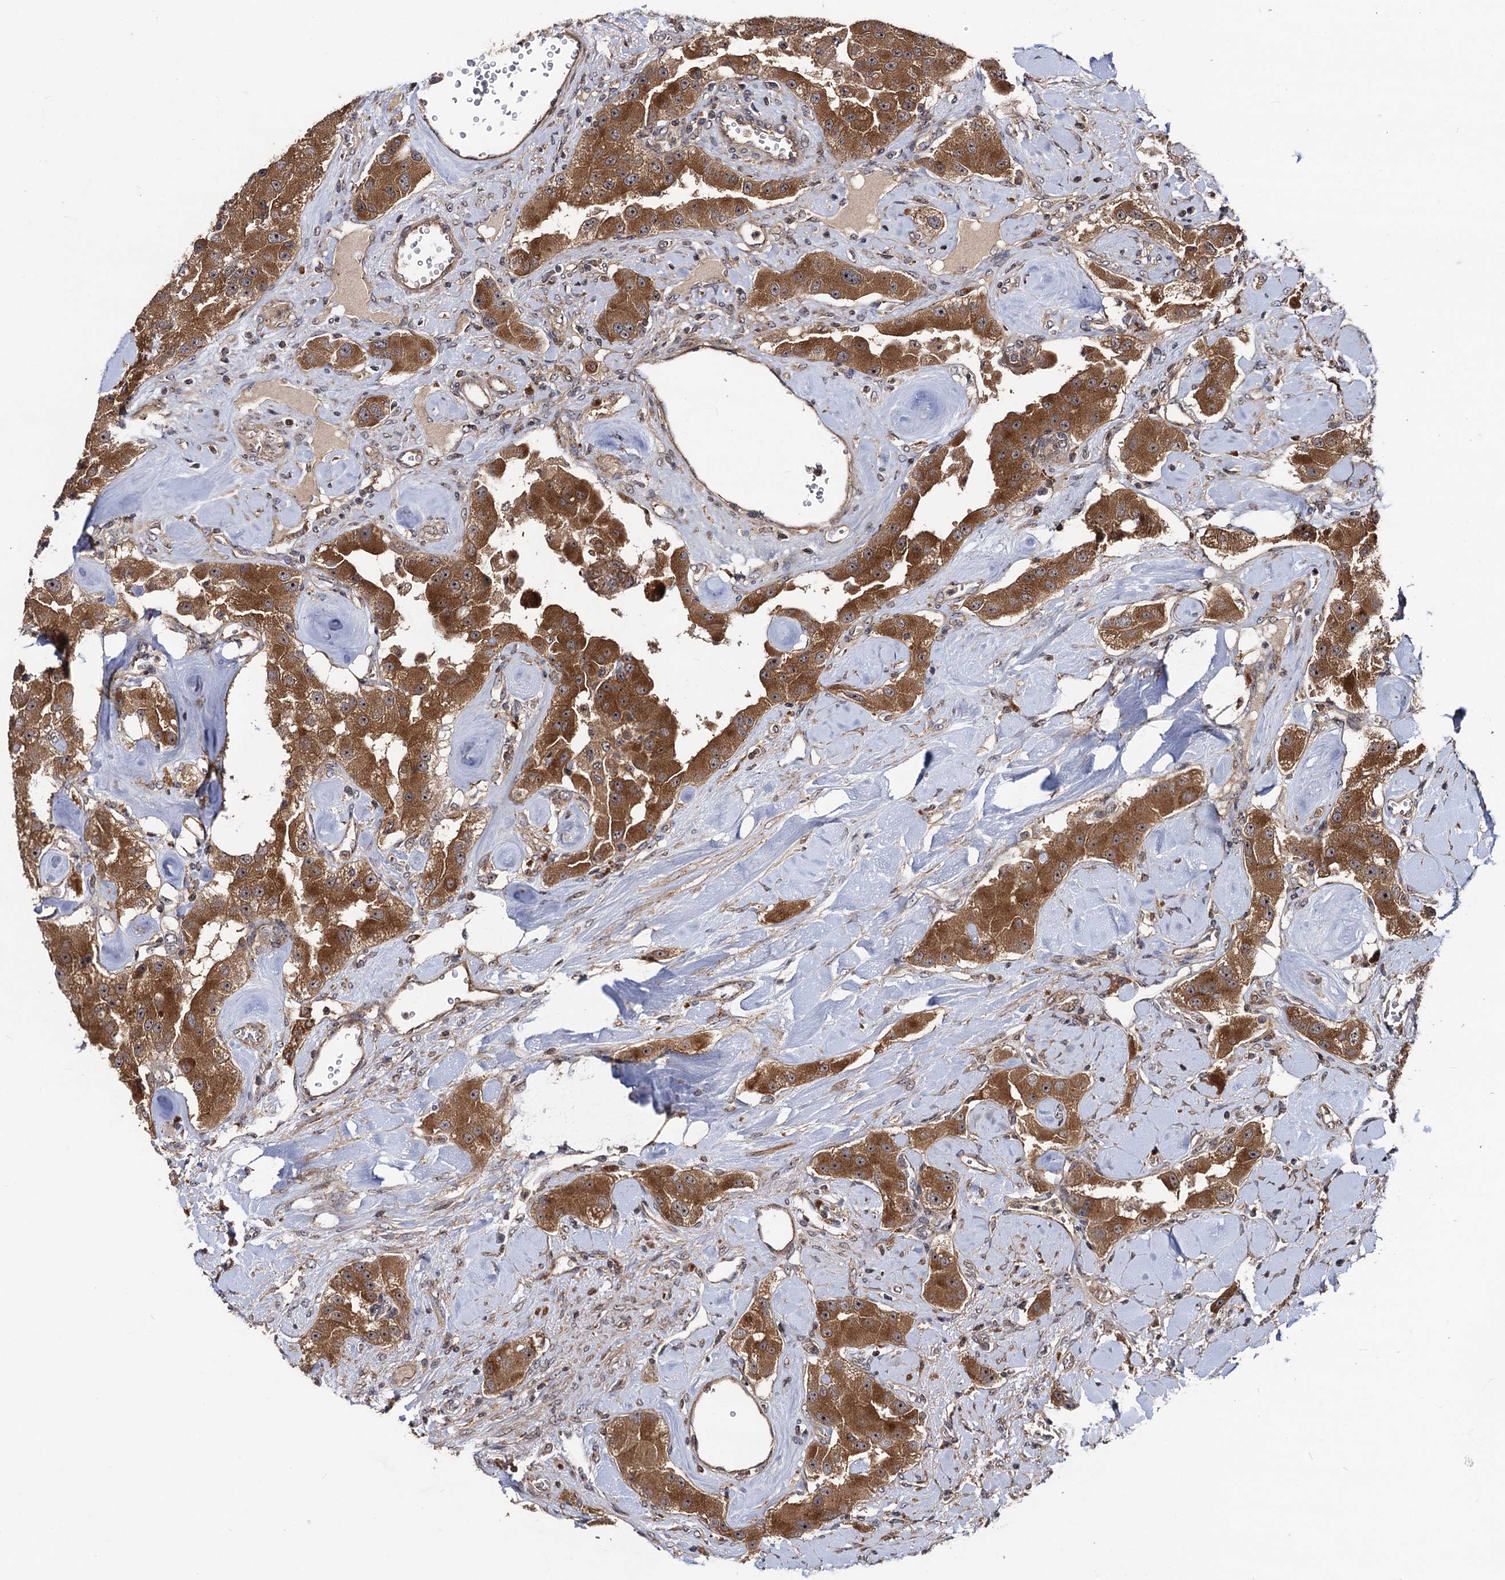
{"staining": {"intensity": "strong", "quantity": ">75%", "location": "cytoplasmic/membranous"}, "tissue": "carcinoid", "cell_type": "Tumor cells", "image_type": "cancer", "snomed": [{"axis": "morphology", "description": "Carcinoid, malignant, NOS"}, {"axis": "topography", "description": "Pancreas"}], "caption": "Strong cytoplasmic/membranous protein positivity is present in about >75% of tumor cells in carcinoid. The staining is performed using DAB (3,3'-diaminobenzidine) brown chromogen to label protein expression. The nuclei are counter-stained blue using hematoxylin.", "gene": "KXD1", "patient": {"sex": "male", "age": 41}}